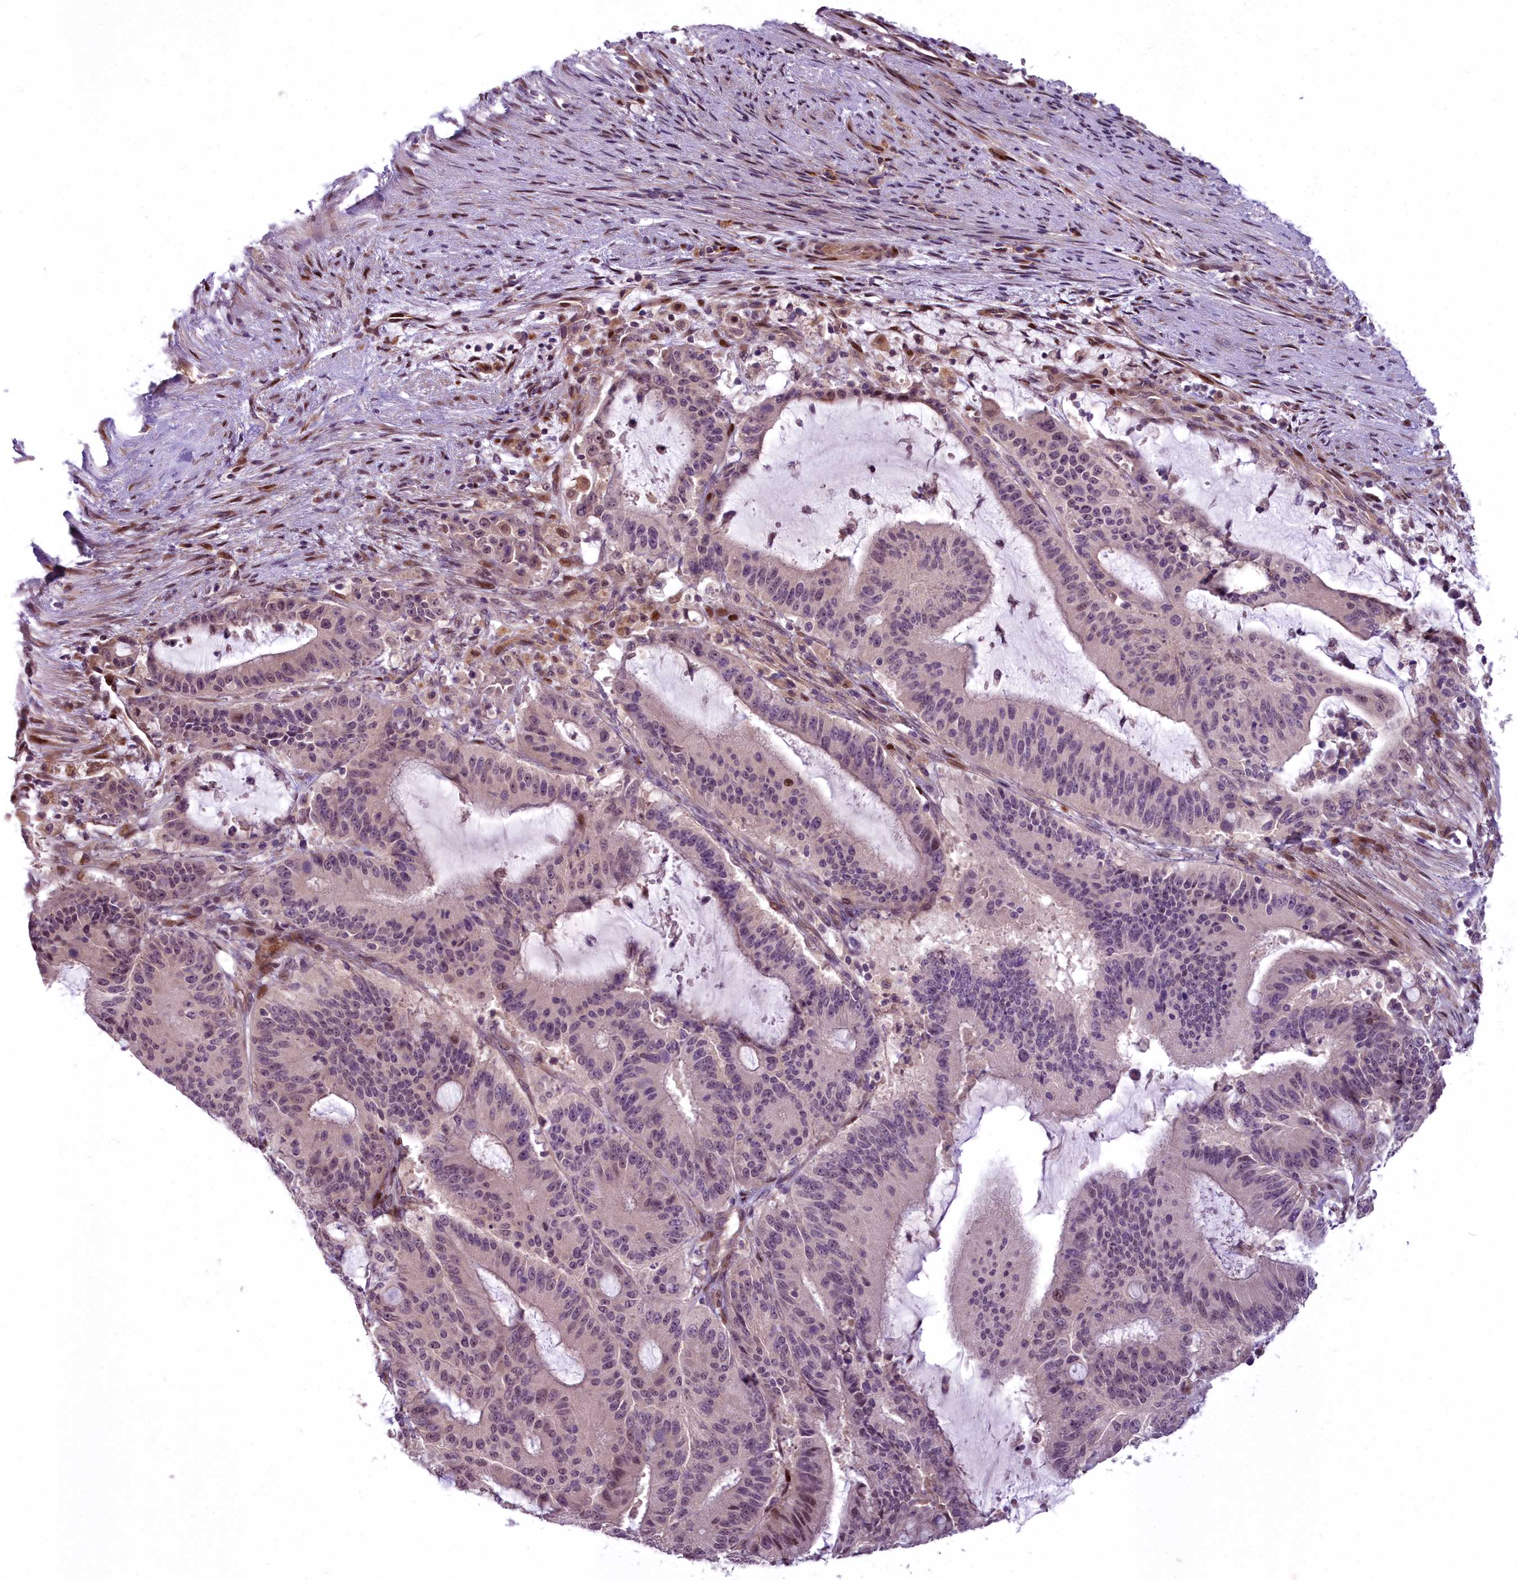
{"staining": {"intensity": "weak", "quantity": "<25%", "location": "nuclear"}, "tissue": "liver cancer", "cell_type": "Tumor cells", "image_type": "cancer", "snomed": [{"axis": "morphology", "description": "Normal tissue, NOS"}, {"axis": "morphology", "description": "Cholangiocarcinoma"}, {"axis": "topography", "description": "Liver"}, {"axis": "topography", "description": "Peripheral nerve tissue"}], "caption": "The immunohistochemistry micrograph has no significant positivity in tumor cells of liver cholangiocarcinoma tissue.", "gene": "AP1M1", "patient": {"sex": "female", "age": 73}}